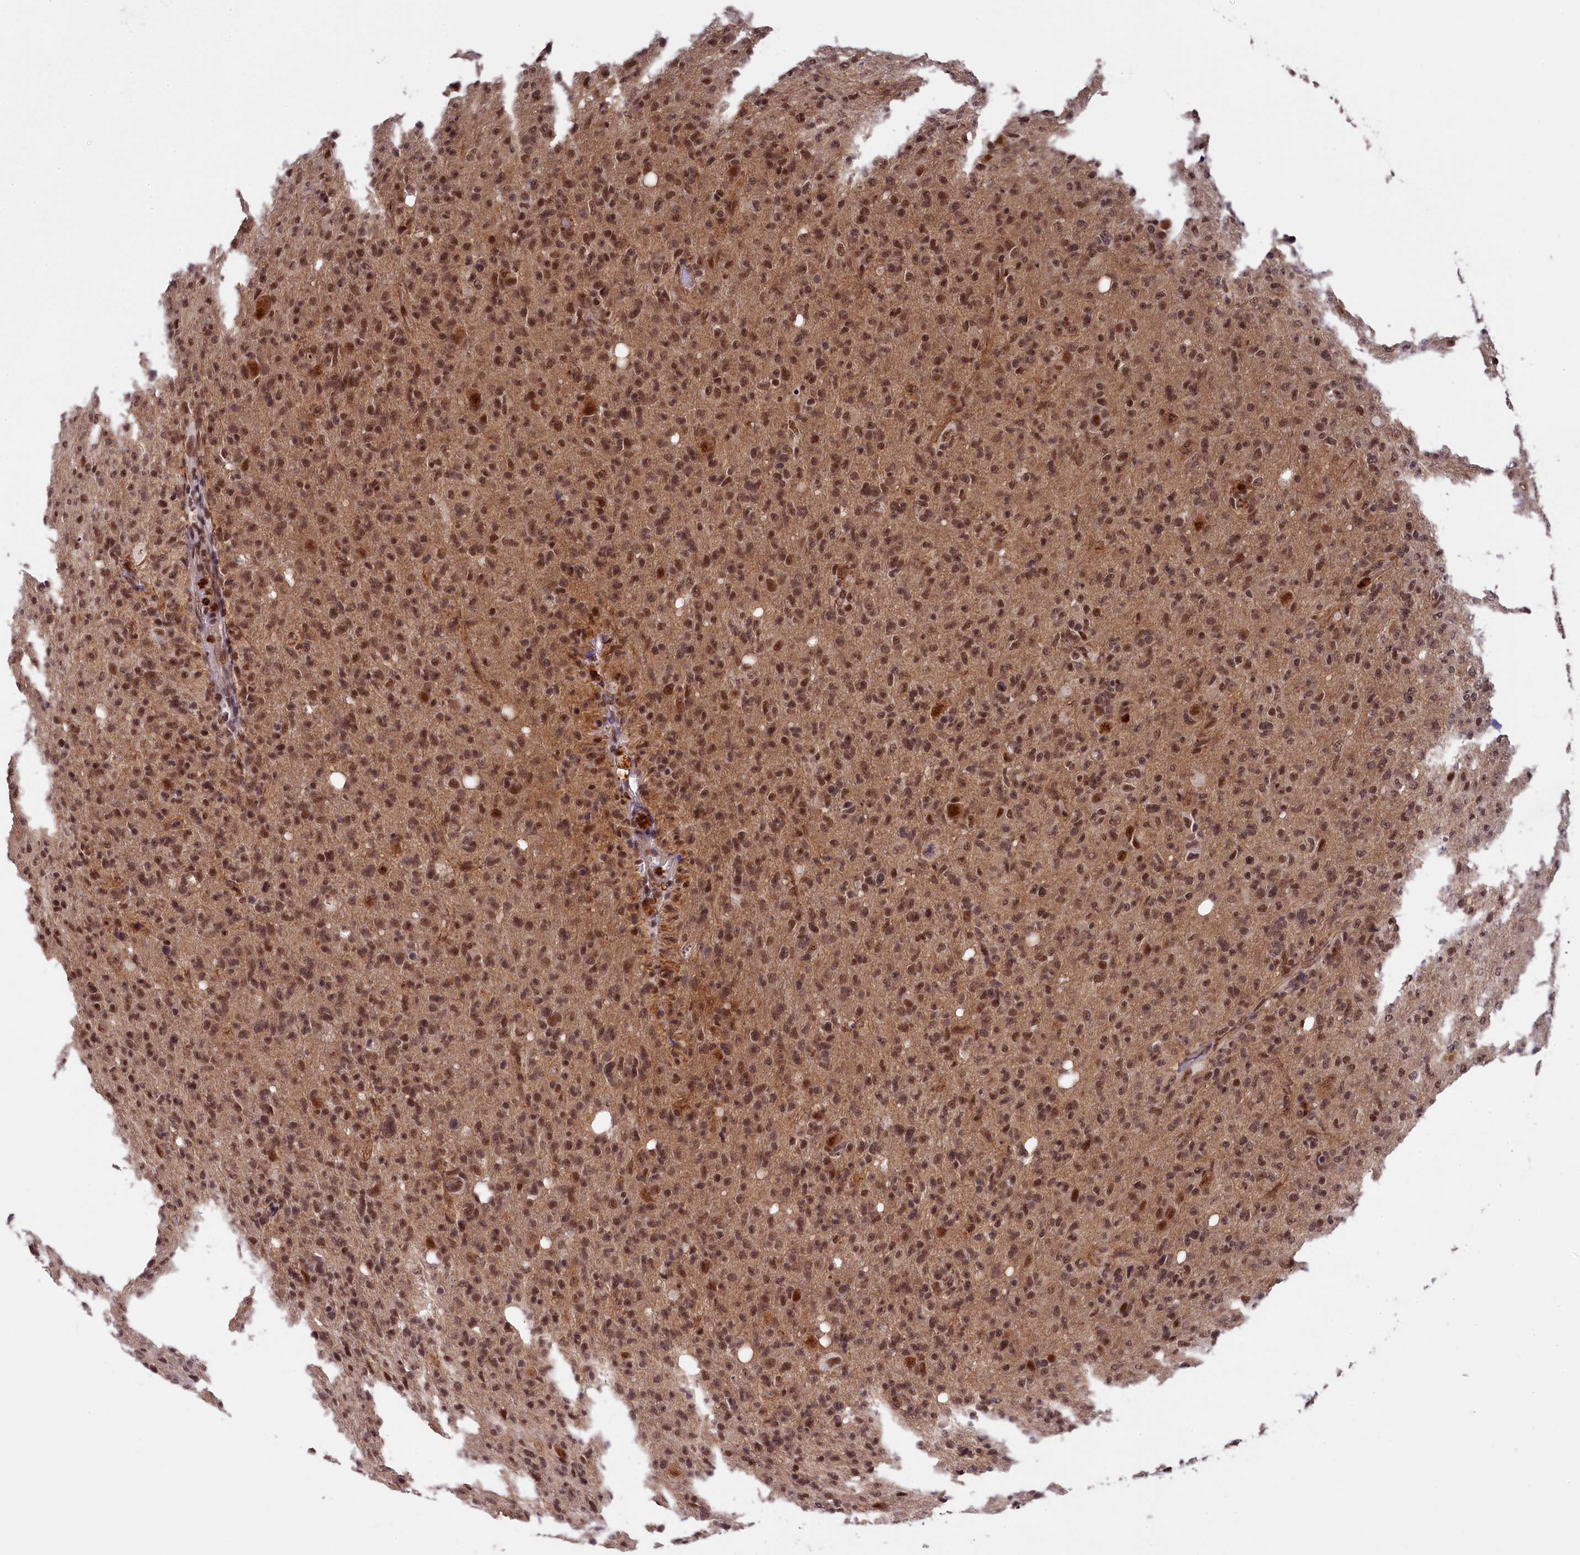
{"staining": {"intensity": "moderate", "quantity": ">75%", "location": "nuclear"}, "tissue": "glioma", "cell_type": "Tumor cells", "image_type": "cancer", "snomed": [{"axis": "morphology", "description": "Glioma, malignant, High grade"}, {"axis": "topography", "description": "Brain"}], "caption": "Tumor cells show medium levels of moderate nuclear positivity in about >75% of cells in malignant glioma (high-grade). The protein of interest is stained brown, and the nuclei are stained in blue (DAB IHC with brightfield microscopy, high magnification).", "gene": "ADIG", "patient": {"sex": "female", "age": 57}}